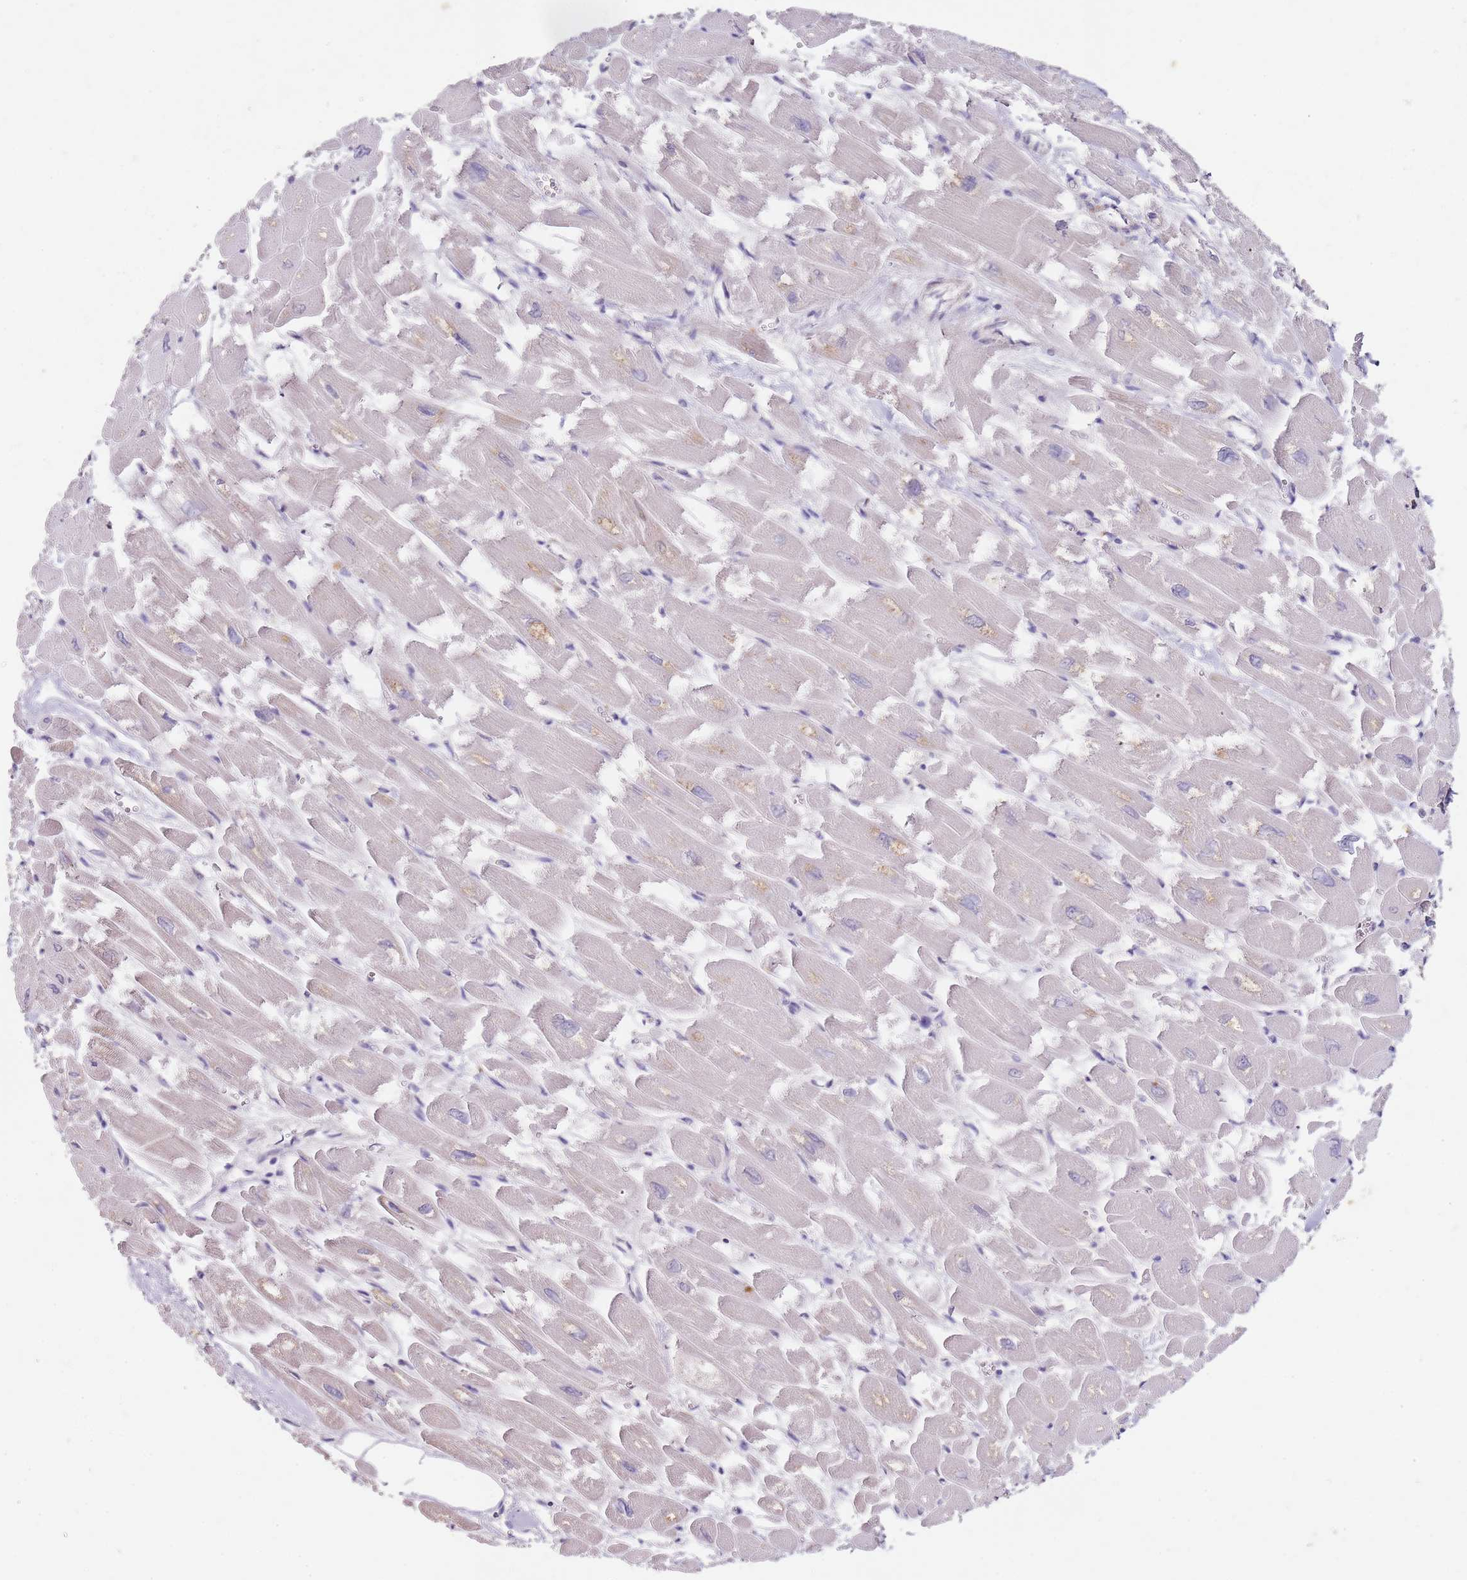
{"staining": {"intensity": "moderate", "quantity": "<25%", "location": "cytoplasmic/membranous"}, "tissue": "heart muscle", "cell_type": "Cardiomyocytes", "image_type": "normal", "snomed": [{"axis": "morphology", "description": "Normal tissue, NOS"}, {"axis": "topography", "description": "Heart"}], "caption": "Protein staining reveals moderate cytoplasmic/membranous expression in approximately <25% of cardiomyocytes in benign heart muscle. (IHC, brightfield microscopy, high magnification).", "gene": "TBC1D9", "patient": {"sex": "male", "age": 54}}